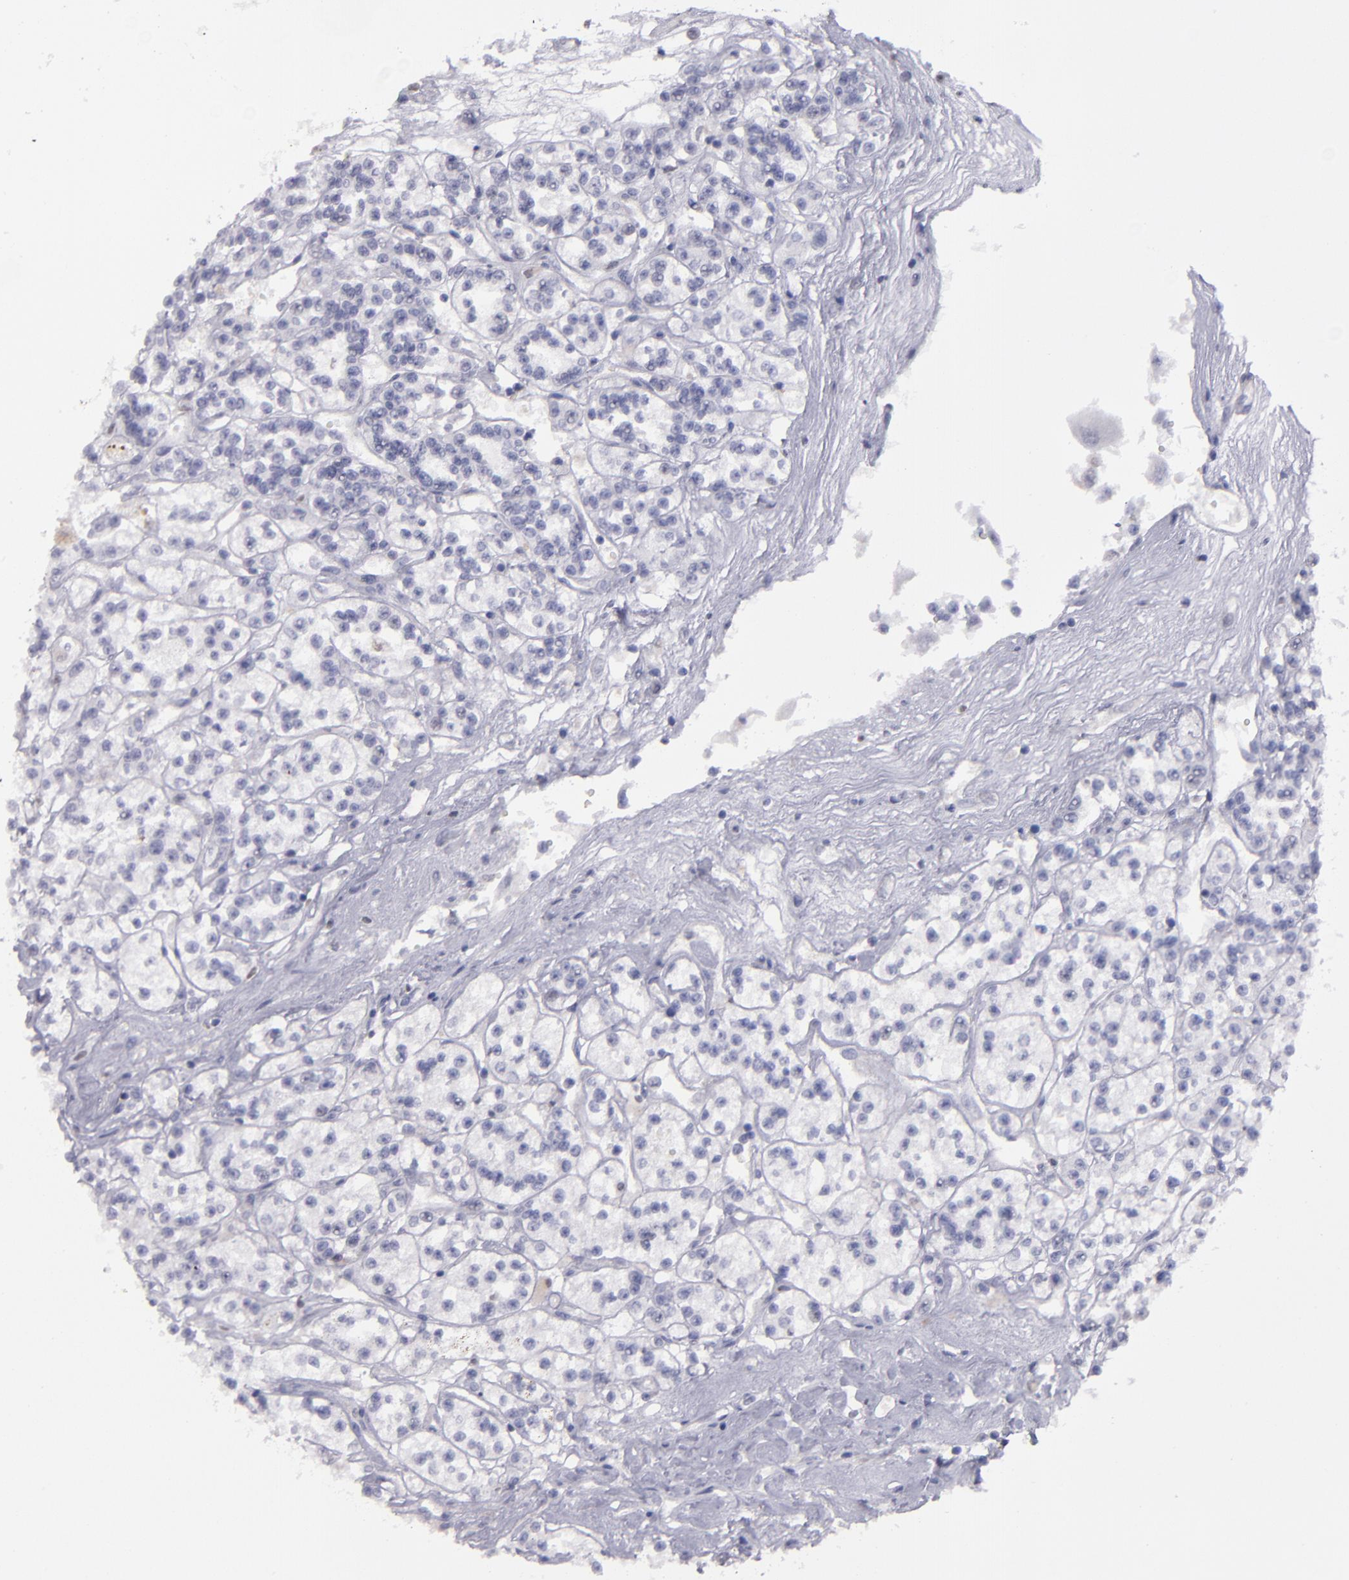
{"staining": {"intensity": "negative", "quantity": "none", "location": "none"}, "tissue": "renal cancer", "cell_type": "Tumor cells", "image_type": "cancer", "snomed": [{"axis": "morphology", "description": "Adenocarcinoma, NOS"}, {"axis": "topography", "description": "Kidney"}], "caption": "A high-resolution histopathology image shows IHC staining of adenocarcinoma (renal), which shows no significant expression in tumor cells. (DAB immunohistochemistry (IHC), high magnification).", "gene": "IRF8", "patient": {"sex": "female", "age": 76}}